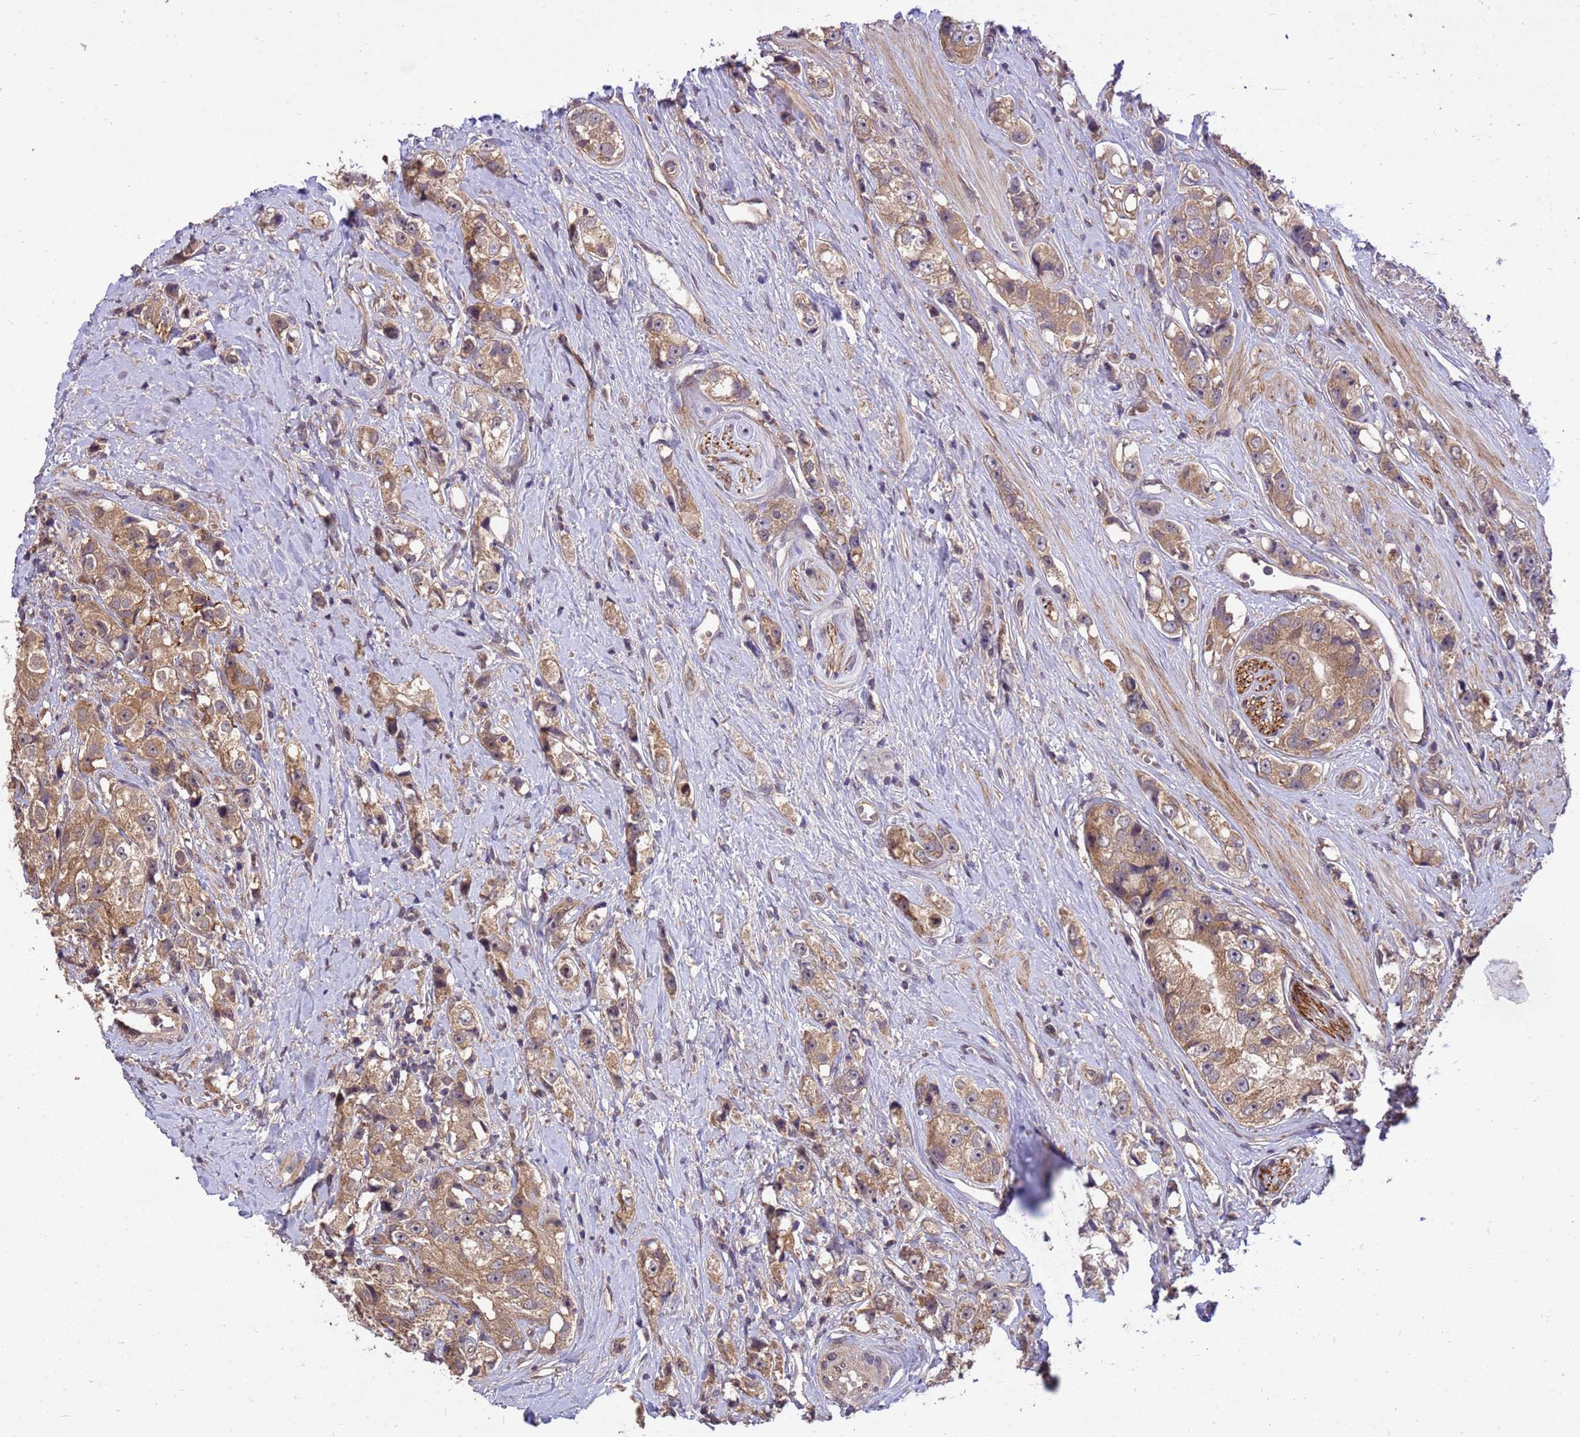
{"staining": {"intensity": "moderate", "quantity": ">75%", "location": "cytoplasmic/membranous"}, "tissue": "prostate cancer", "cell_type": "Tumor cells", "image_type": "cancer", "snomed": [{"axis": "morphology", "description": "Adenocarcinoma, High grade"}, {"axis": "topography", "description": "Prostate"}], "caption": "Prostate cancer stained for a protein demonstrates moderate cytoplasmic/membranous positivity in tumor cells. Using DAB (brown) and hematoxylin (blue) stains, captured at high magnification using brightfield microscopy.", "gene": "PPP2CB", "patient": {"sex": "male", "age": 74}}